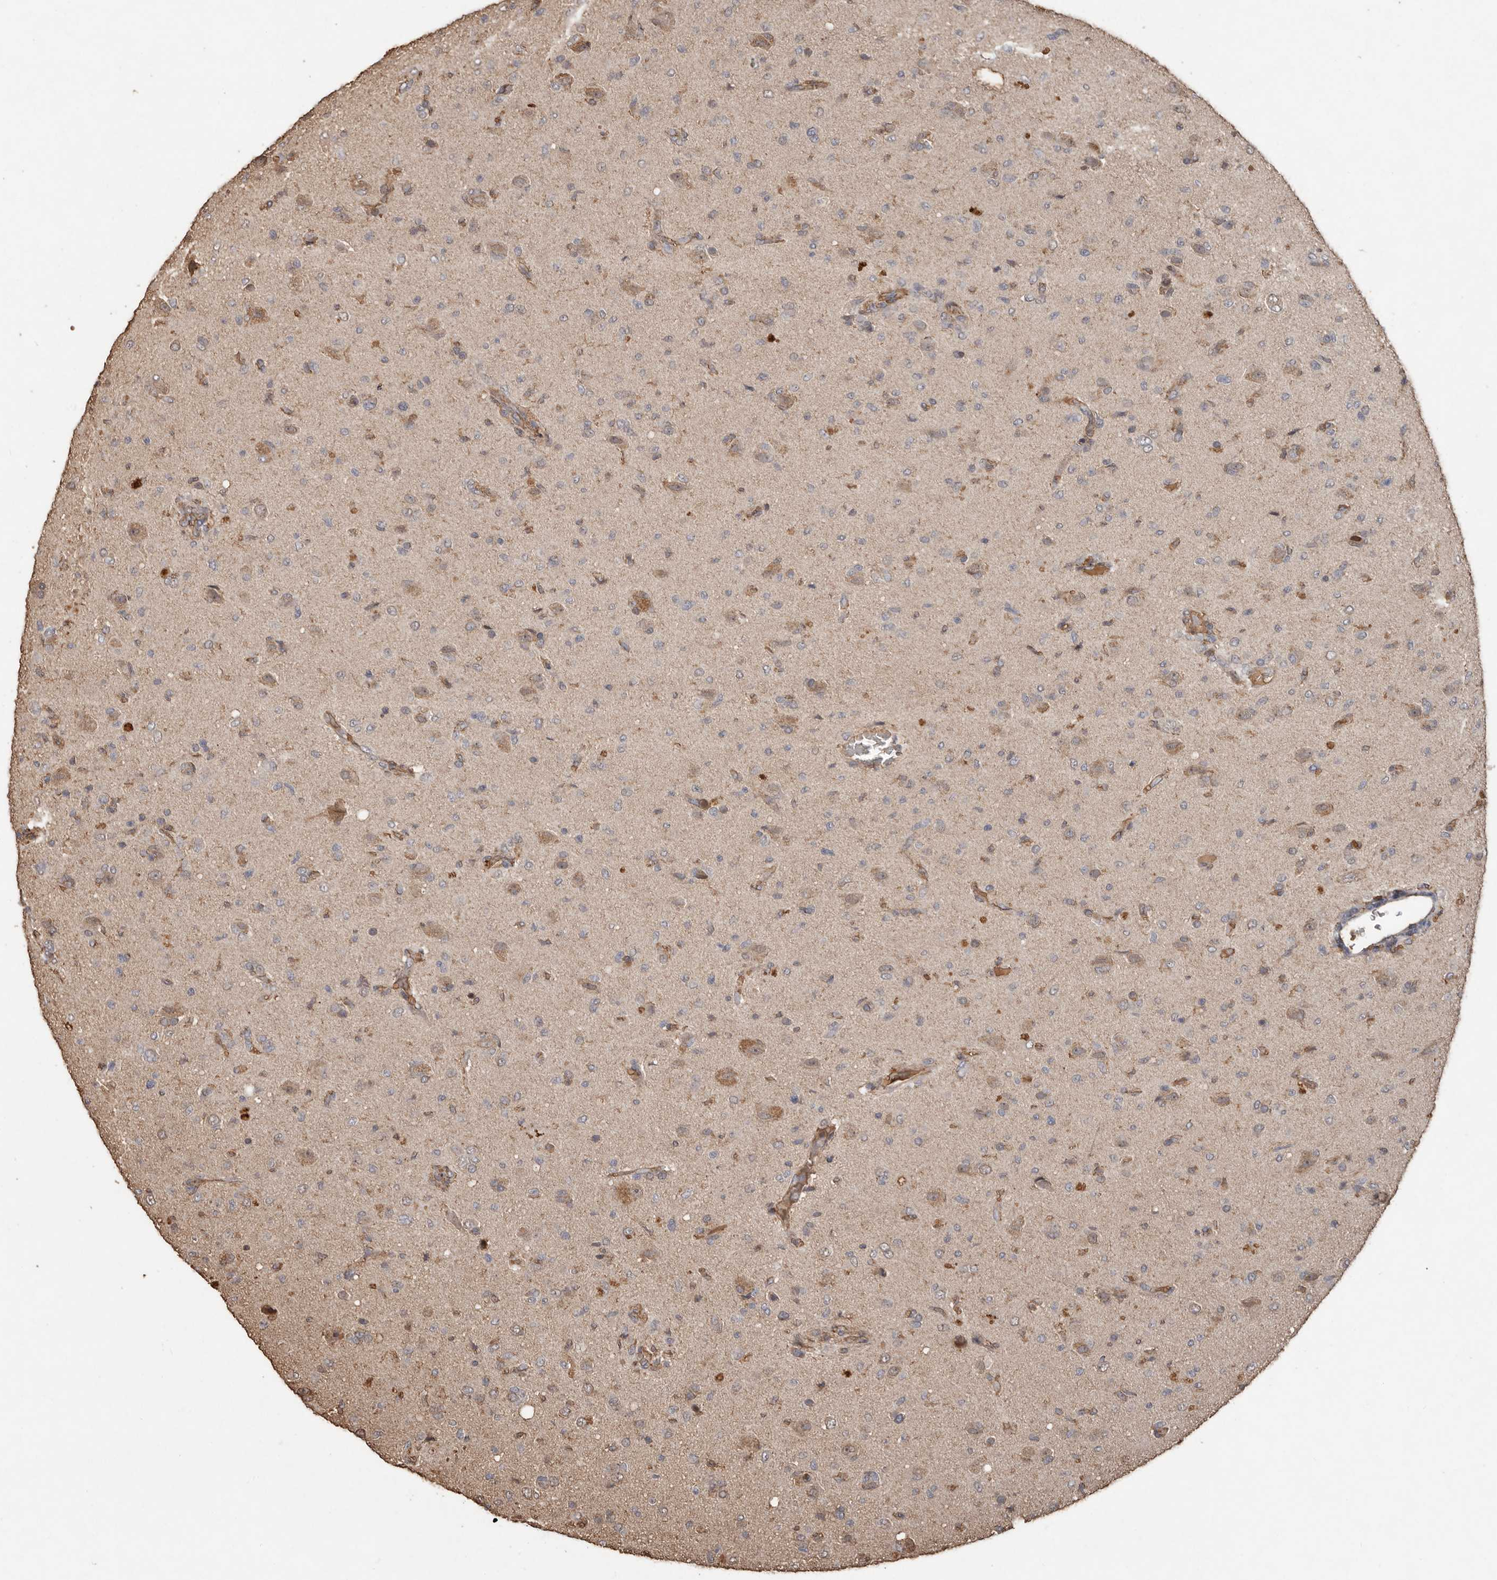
{"staining": {"intensity": "negative", "quantity": "none", "location": "none"}, "tissue": "glioma", "cell_type": "Tumor cells", "image_type": "cancer", "snomed": [{"axis": "morphology", "description": "Glioma, malignant, High grade"}, {"axis": "topography", "description": "Brain"}], "caption": "Malignant glioma (high-grade) stained for a protein using IHC shows no positivity tumor cells.", "gene": "RANBP17", "patient": {"sex": "female", "age": 57}}